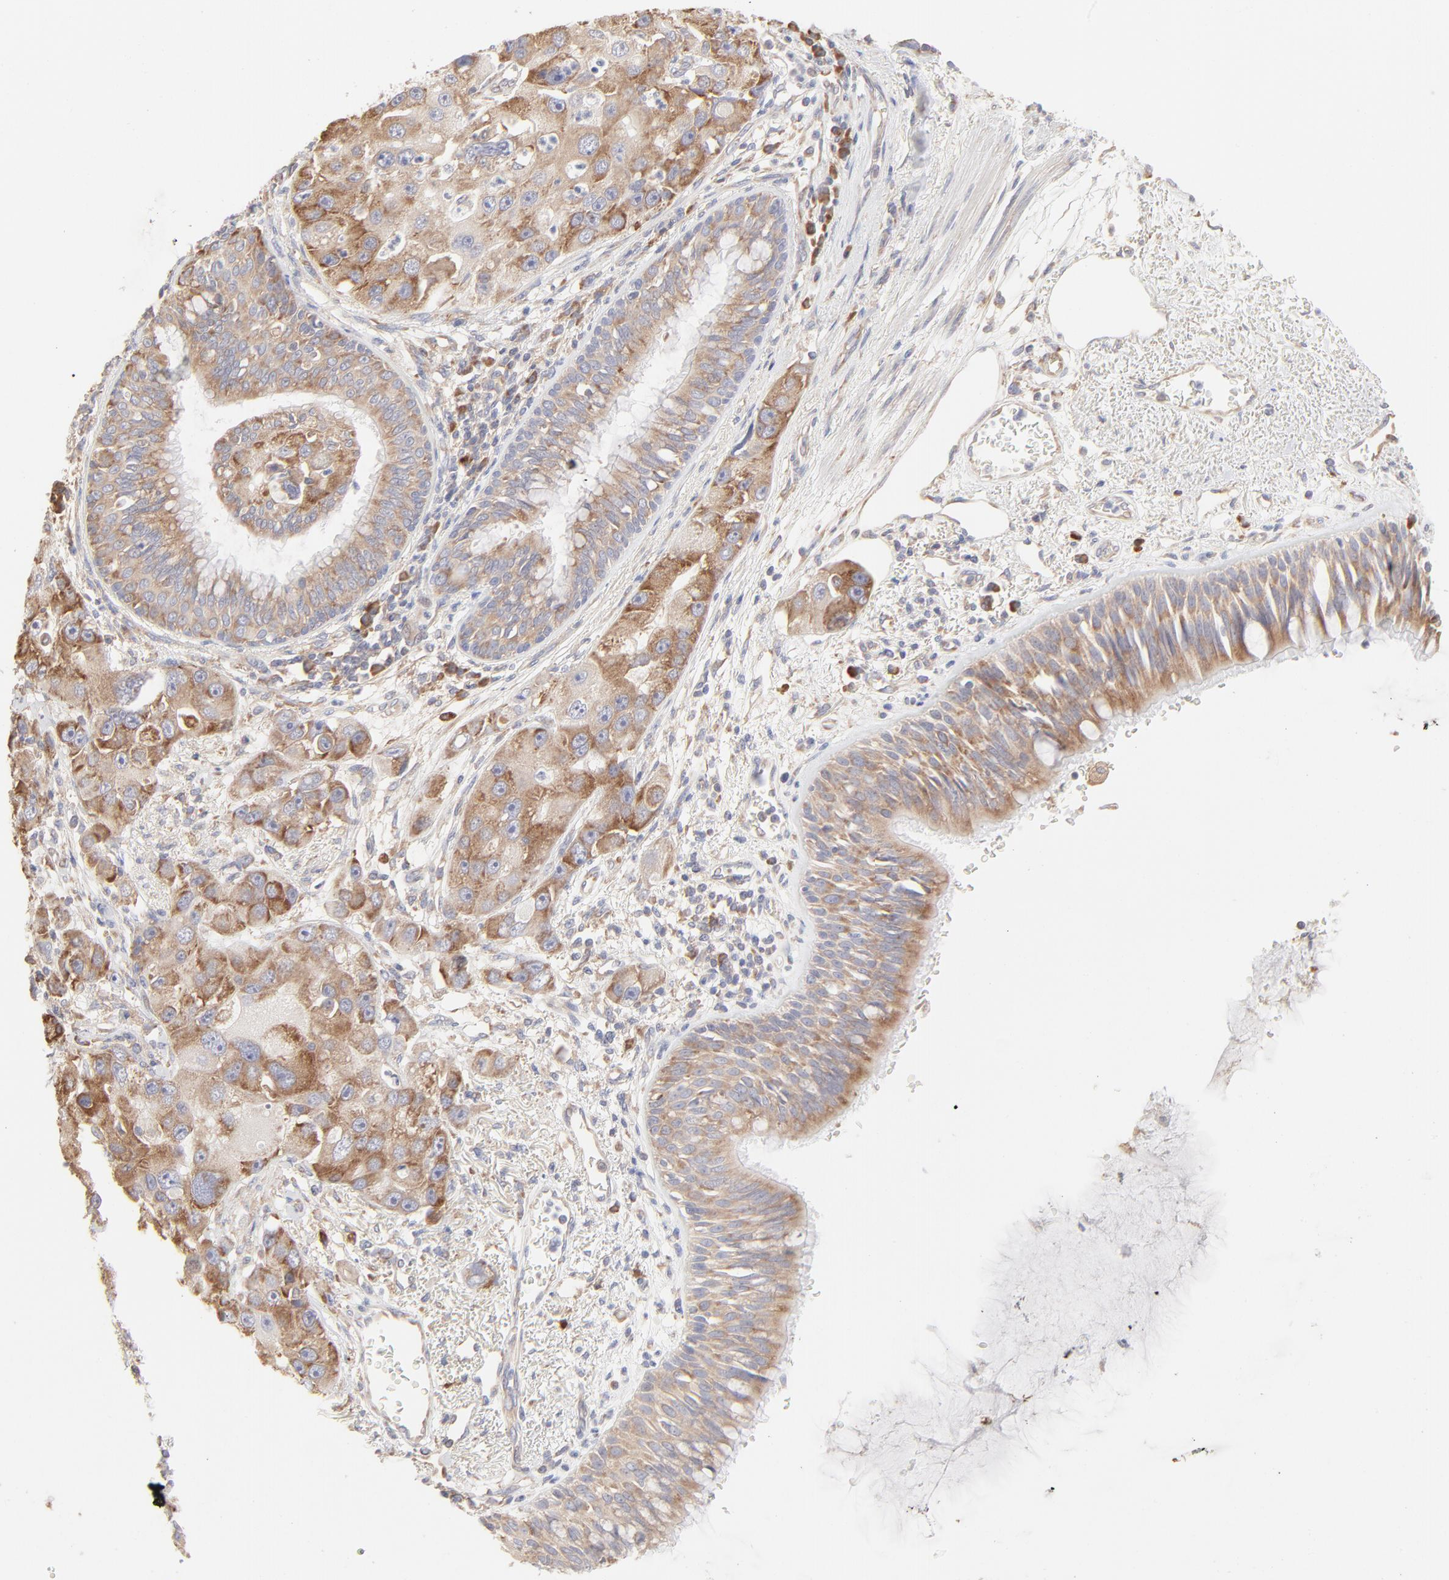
{"staining": {"intensity": "moderate", "quantity": ">75%", "location": "cytoplasmic/membranous"}, "tissue": "bronchus", "cell_type": "Respiratory epithelial cells", "image_type": "normal", "snomed": [{"axis": "morphology", "description": "Normal tissue, NOS"}, {"axis": "morphology", "description": "Adenocarcinoma, NOS"}, {"axis": "morphology", "description": "Adenocarcinoma, metastatic, NOS"}, {"axis": "topography", "description": "Lymph node"}, {"axis": "topography", "description": "Bronchus"}, {"axis": "topography", "description": "Lung"}], "caption": "Immunohistochemistry micrograph of benign bronchus: bronchus stained using IHC reveals medium levels of moderate protein expression localized specifically in the cytoplasmic/membranous of respiratory epithelial cells, appearing as a cytoplasmic/membranous brown color.", "gene": "RPS21", "patient": {"sex": "female", "age": 54}}